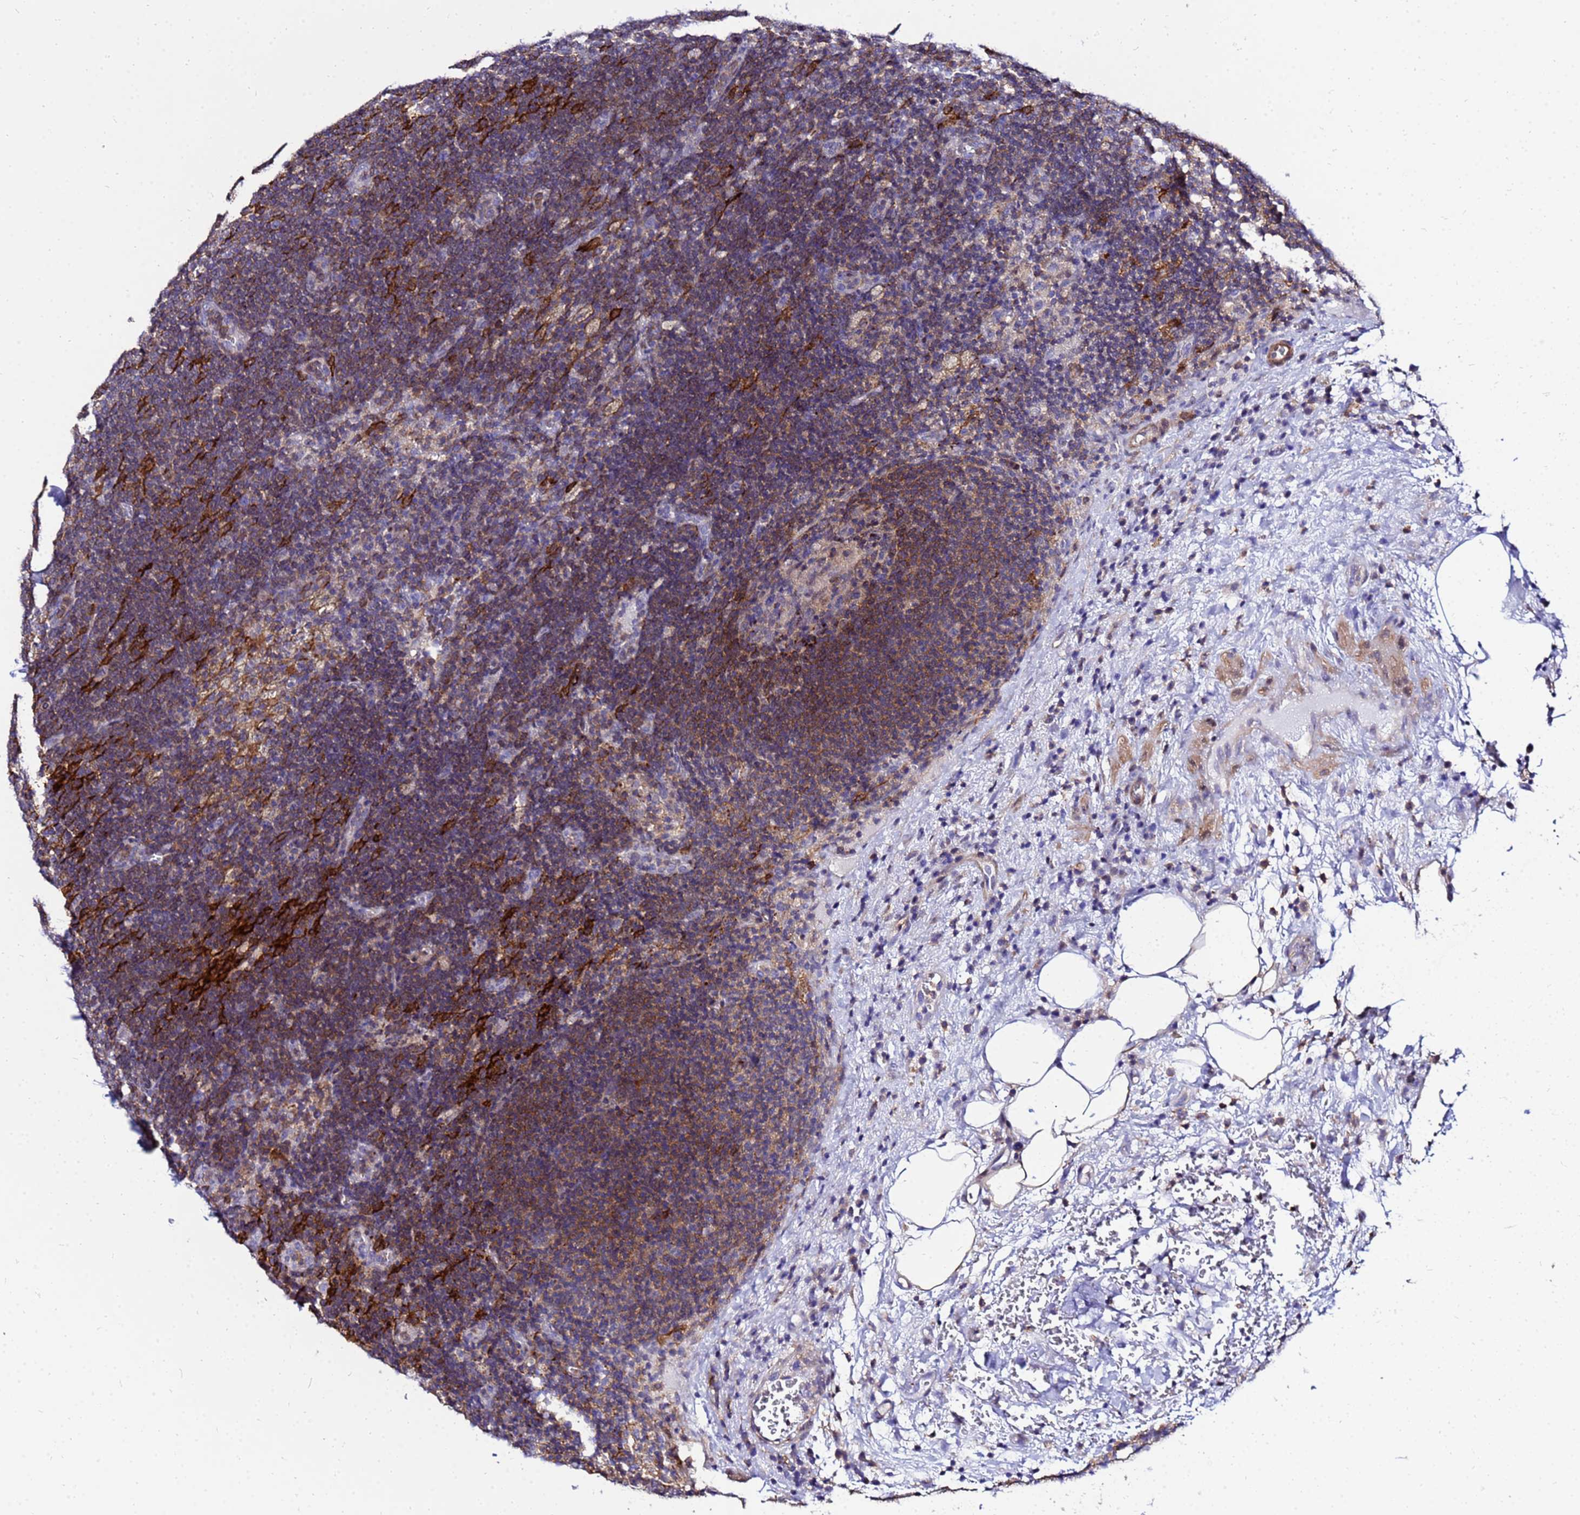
{"staining": {"intensity": "negative", "quantity": "none", "location": "none"}, "tissue": "lymph node", "cell_type": "Germinal center cells", "image_type": "normal", "snomed": [{"axis": "morphology", "description": "Normal tissue, NOS"}, {"axis": "topography", "description": "Lymph node"}], "caption": "A high-resolution histopathology image shows IHC staining of benign lymph node, which exhibits no significant staining in germinal center cells.", "gene": "DBNDD2", "patient": {"sex": "female", "age": 70}}